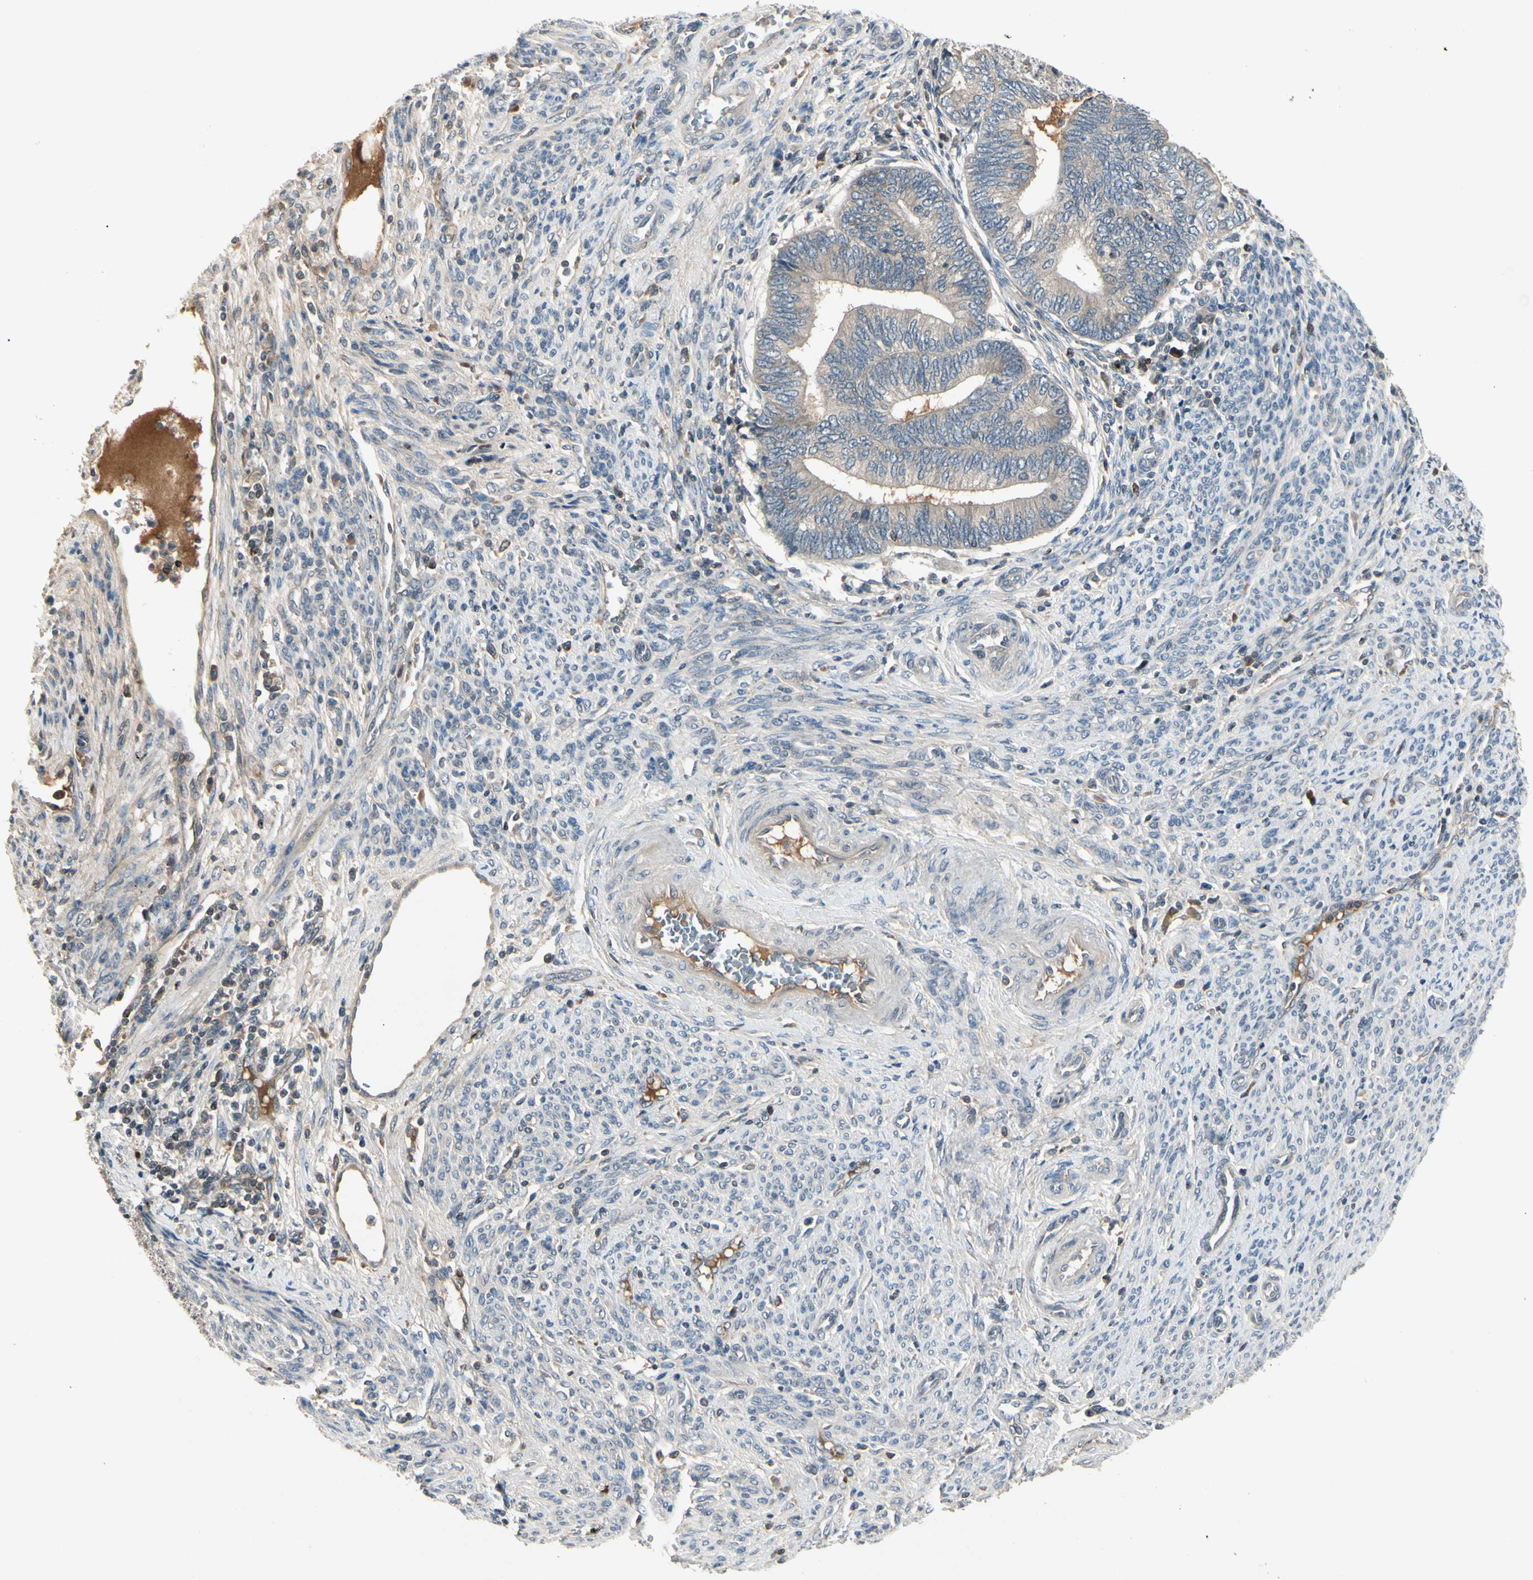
{"staining": {"intensity": "weak", "quantity": "25%-75%", "location": "cytoplasmic/membranous"}, "tissue": "endometrial cancer", "cell_type": "Tumor cells", "image_type": "cancer", "snomed": [{"axis": "morphology", "description": "Adenocarcinoma, NOS"}, {"axis": "topography", "description": "Uterus"}, {"axis": "topography", "description": "Endometrium"}], "caption": "Brown immunohistochemical staining in human endometrial cancer displays weak cytoplasmic/membranous staining in approximately 25%-75% of tumor cells.", "gene": "CCL4", "patient": {"sex": "female", "age": 70}}